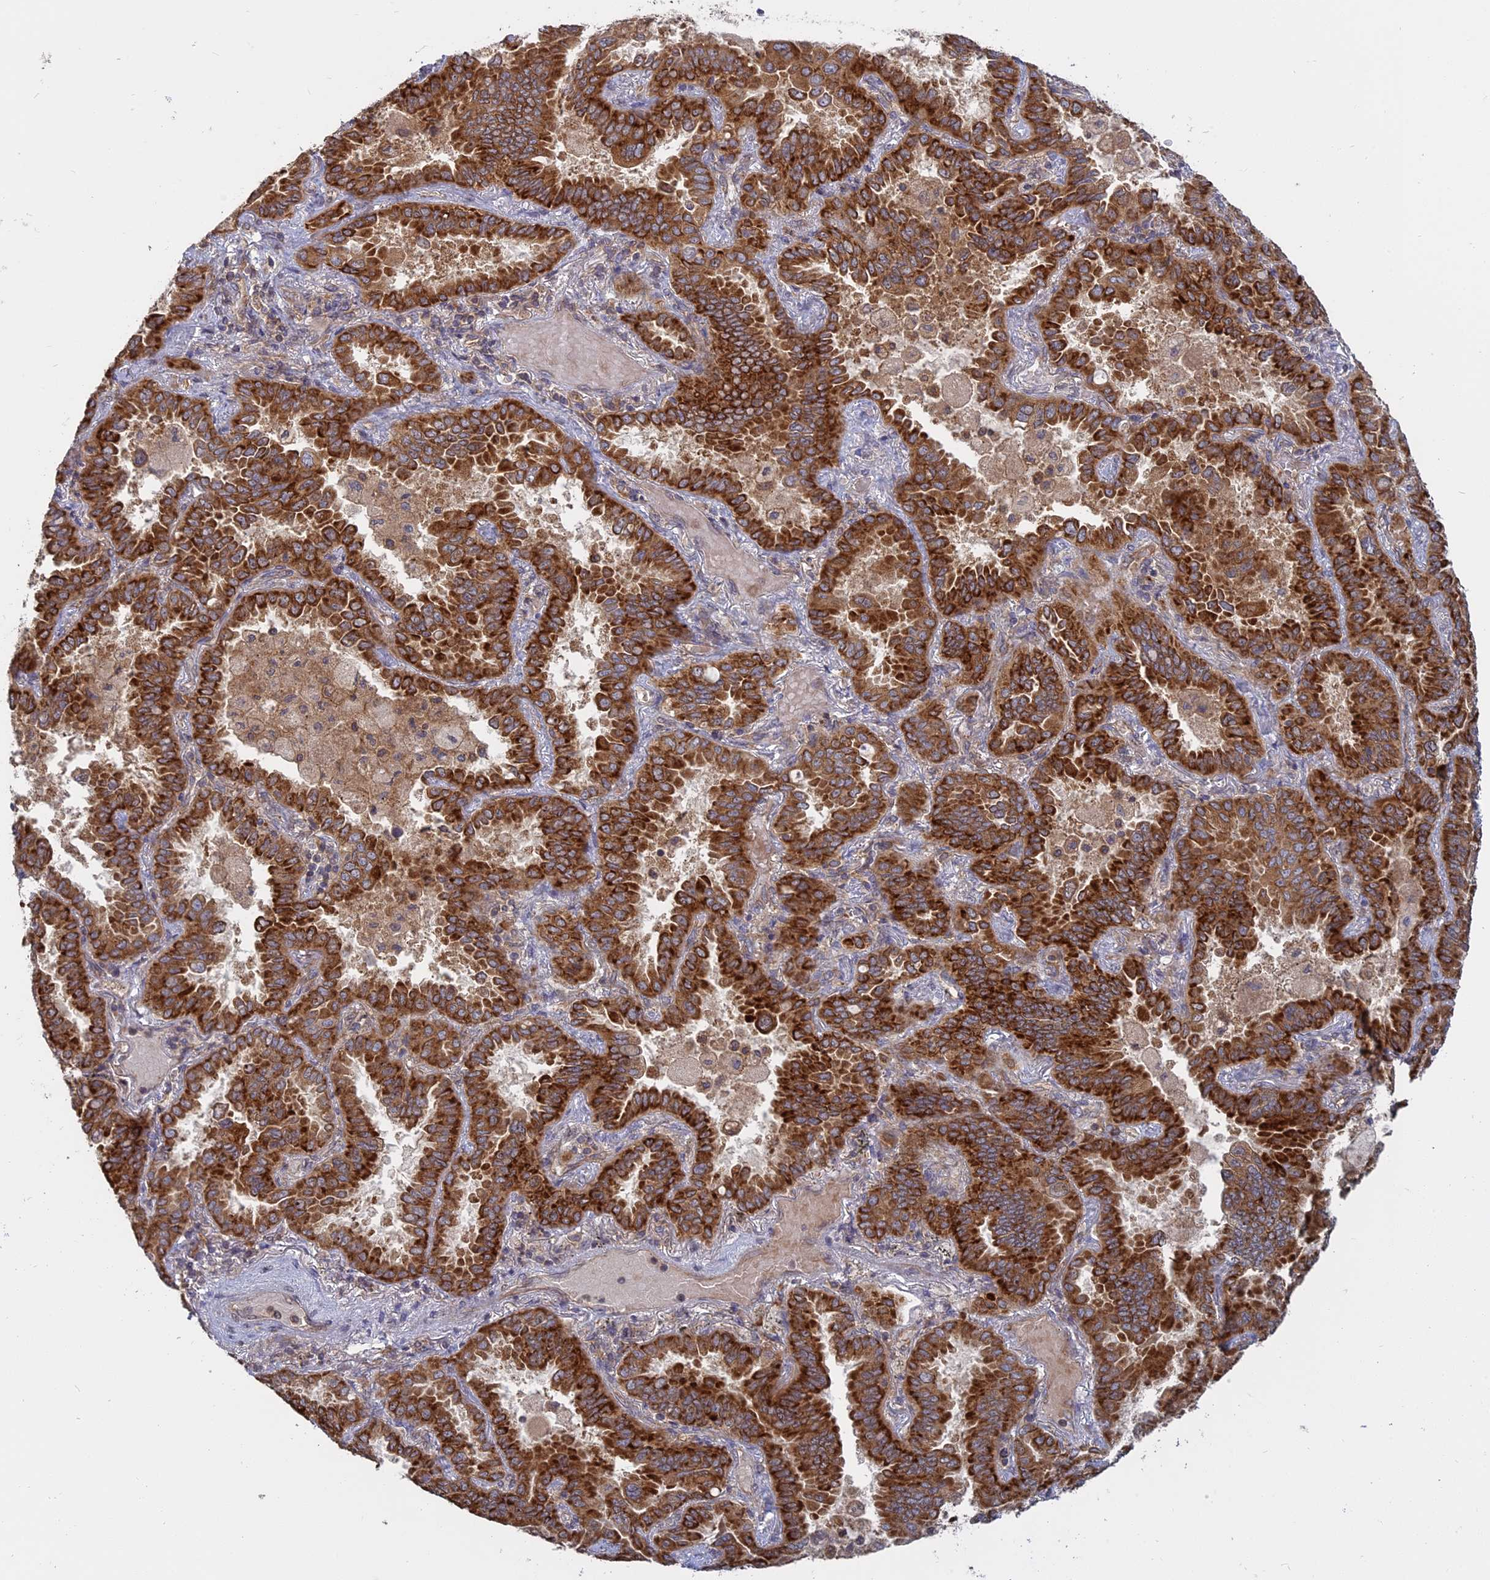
{"staining": {"intensity": "strong", "quantity": ">75%", "location": "cytoplasmic/membranous"}, "tissue": "lung cancer", "cell_type": "Tumor cells", "image_type": "cancer", "snomed": [{"axis": "morphology", "description": "Adenocarcinoma, NOS"}, {"axis": "topography", "description": "Lung"}], "caption": "Brown immunohistochemical staining in lung cancer (adenocarcinoma) demonstrates strong cytoplasmic/membranous expression in approximately >75% of tumor cells.", "gene": "TMEM208", "patient": {"sex": "male", "age": 64}}